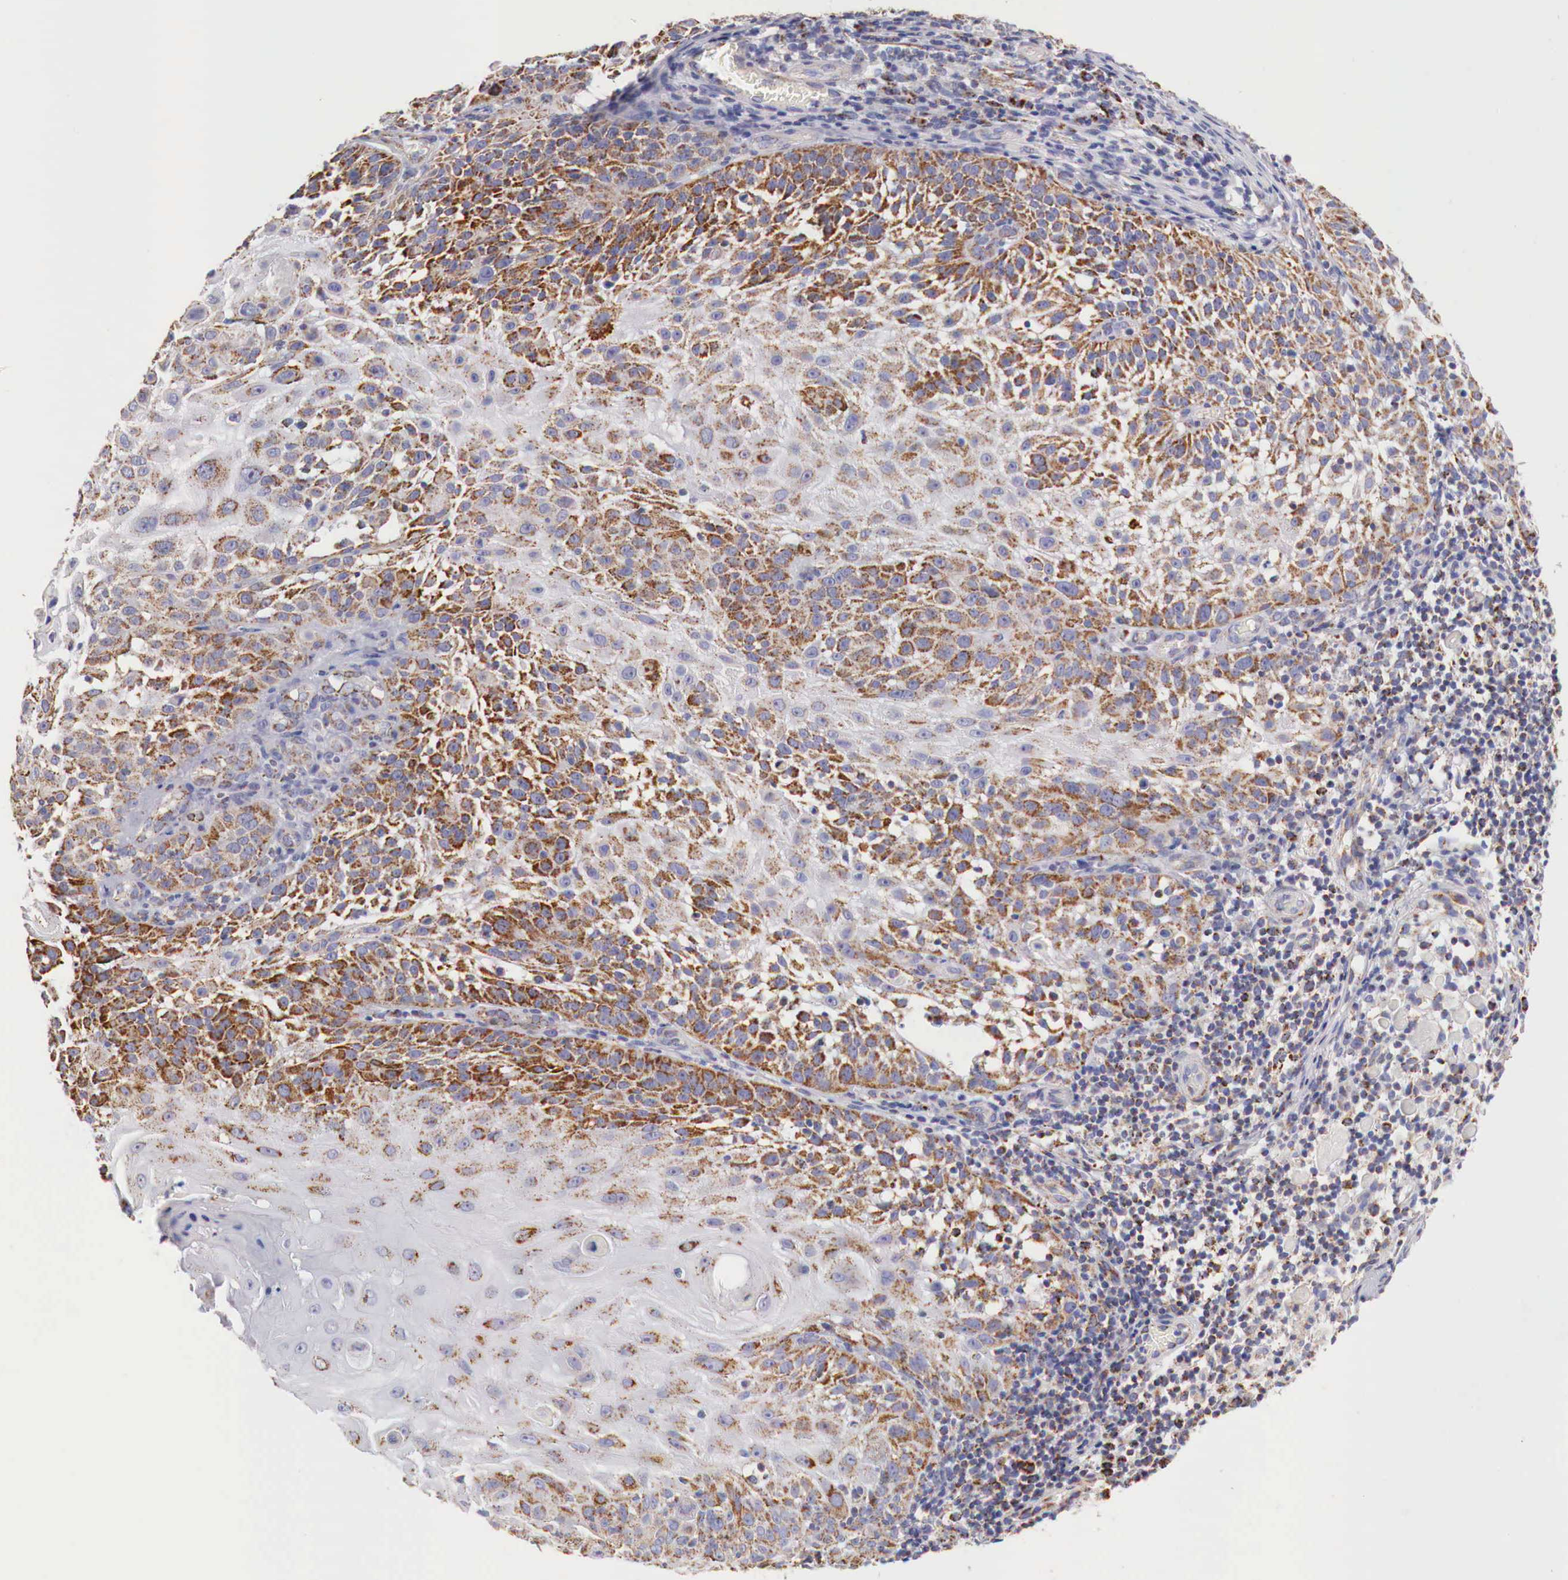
{"staining": {"intensity": "moderate", "quantity": ">75%", "location": "cytoplasmic/membranous"}, "tissue": "skin cancer", "cell_type": "Tumor cells", "image_type": "cancer", "snomed": [{"axis": "morphology", "description": "Squamous cell carcinoma, NOS"}, {"axis": "topography", "description": "Skin"}], "caption": "Moderate cytoplasmic/membranous protein positivity is identified in approximately >75% of tumor cells in skin squamous cell carcinoma.", "gene": "IDH3G", "patient": {"sex": "female", "age": 89}}